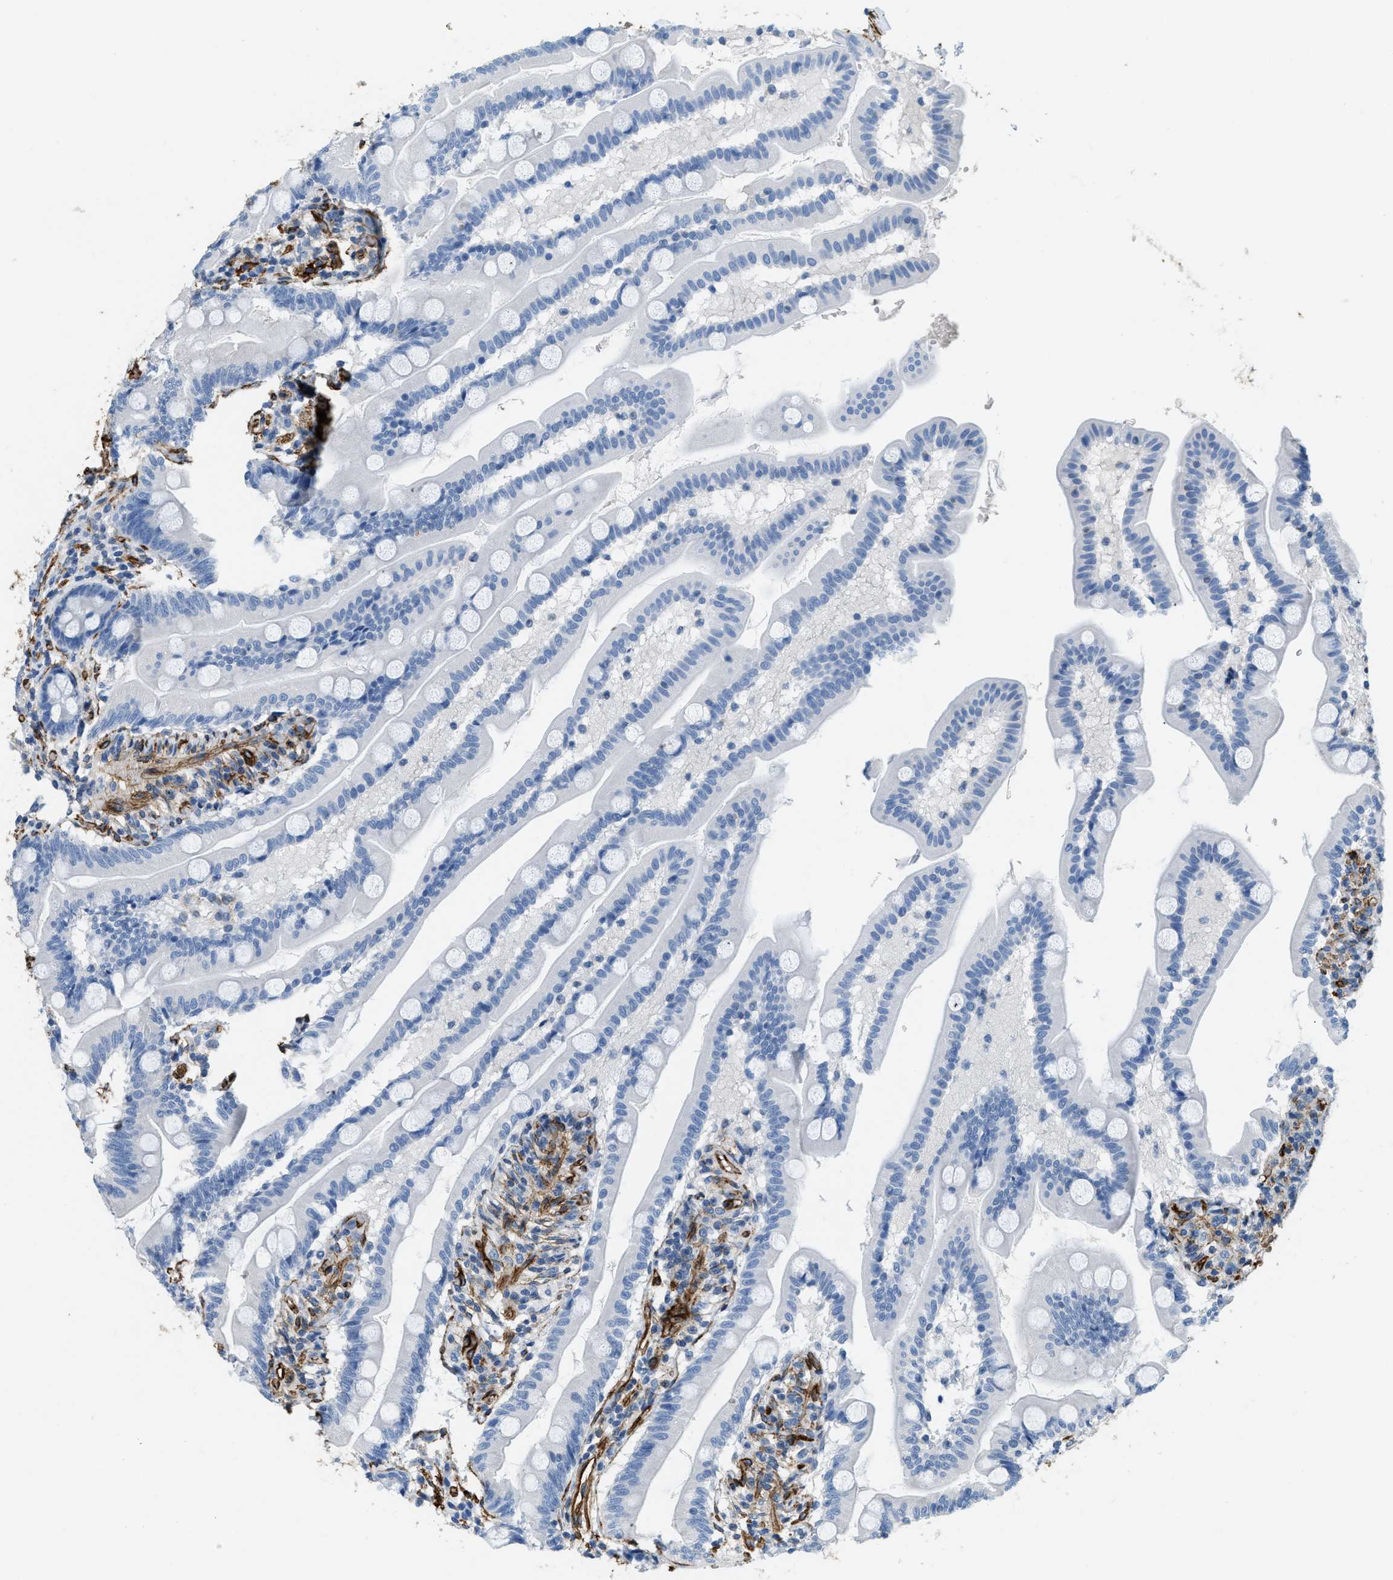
{"staining": {"intensity": "negative", "quantity": "none", "location": "none"}, "tissue": "small intestine", "cell_type": "Glandular cells", "image_type": "normal", "snomed": [{"axis": "morphology", "description": "Normal tissue, NOS"}, {"axis": "topography", "description": "Small intestine"}], "caption": "Histopathology image shows no significant protein expression in glandular cells of normal small intestine.", "gene": "TMEM43", "patient": {"sex": "female", "age": 56}}